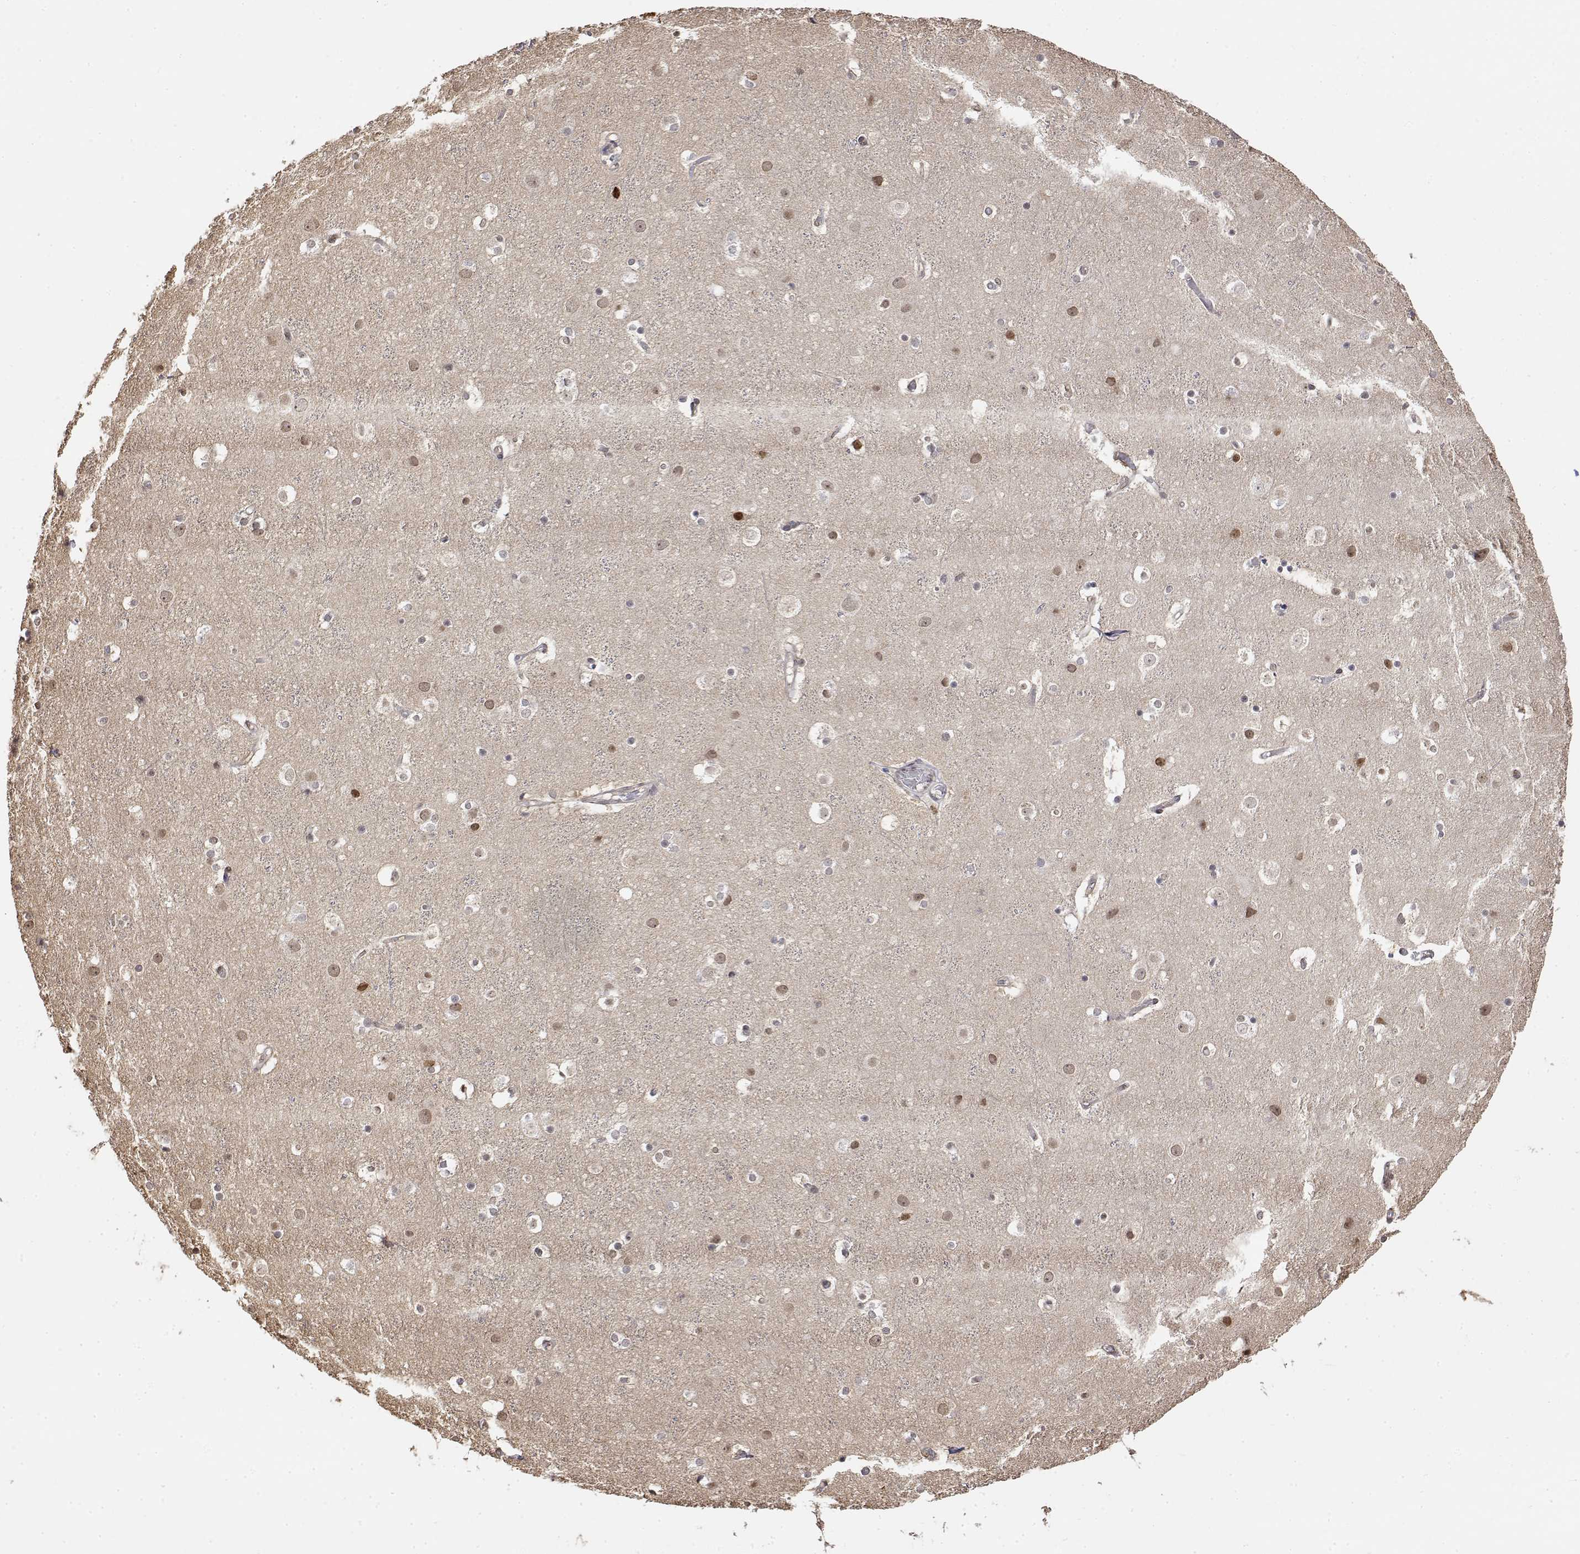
{"staining": {"intensity": "weak", "quantity": ">75%", "location": "nuclear"}, "tissue": "cerebral cortex", "cell_type": "Endothelial cells", "image_type": "normal", "snomed": [{"axis": "morphology", "description": "Normal tissue, NOS"}, {"axis": "topography", "description": "Cerebral cortex"}], "caption": "Immunohistochemical staining of normal cerebral cortex shows low levels of weak nuclear expression in about >75% of endothelial cells.", "gene": "TPI1", "patient": {"sex": "female", "age": 52}}